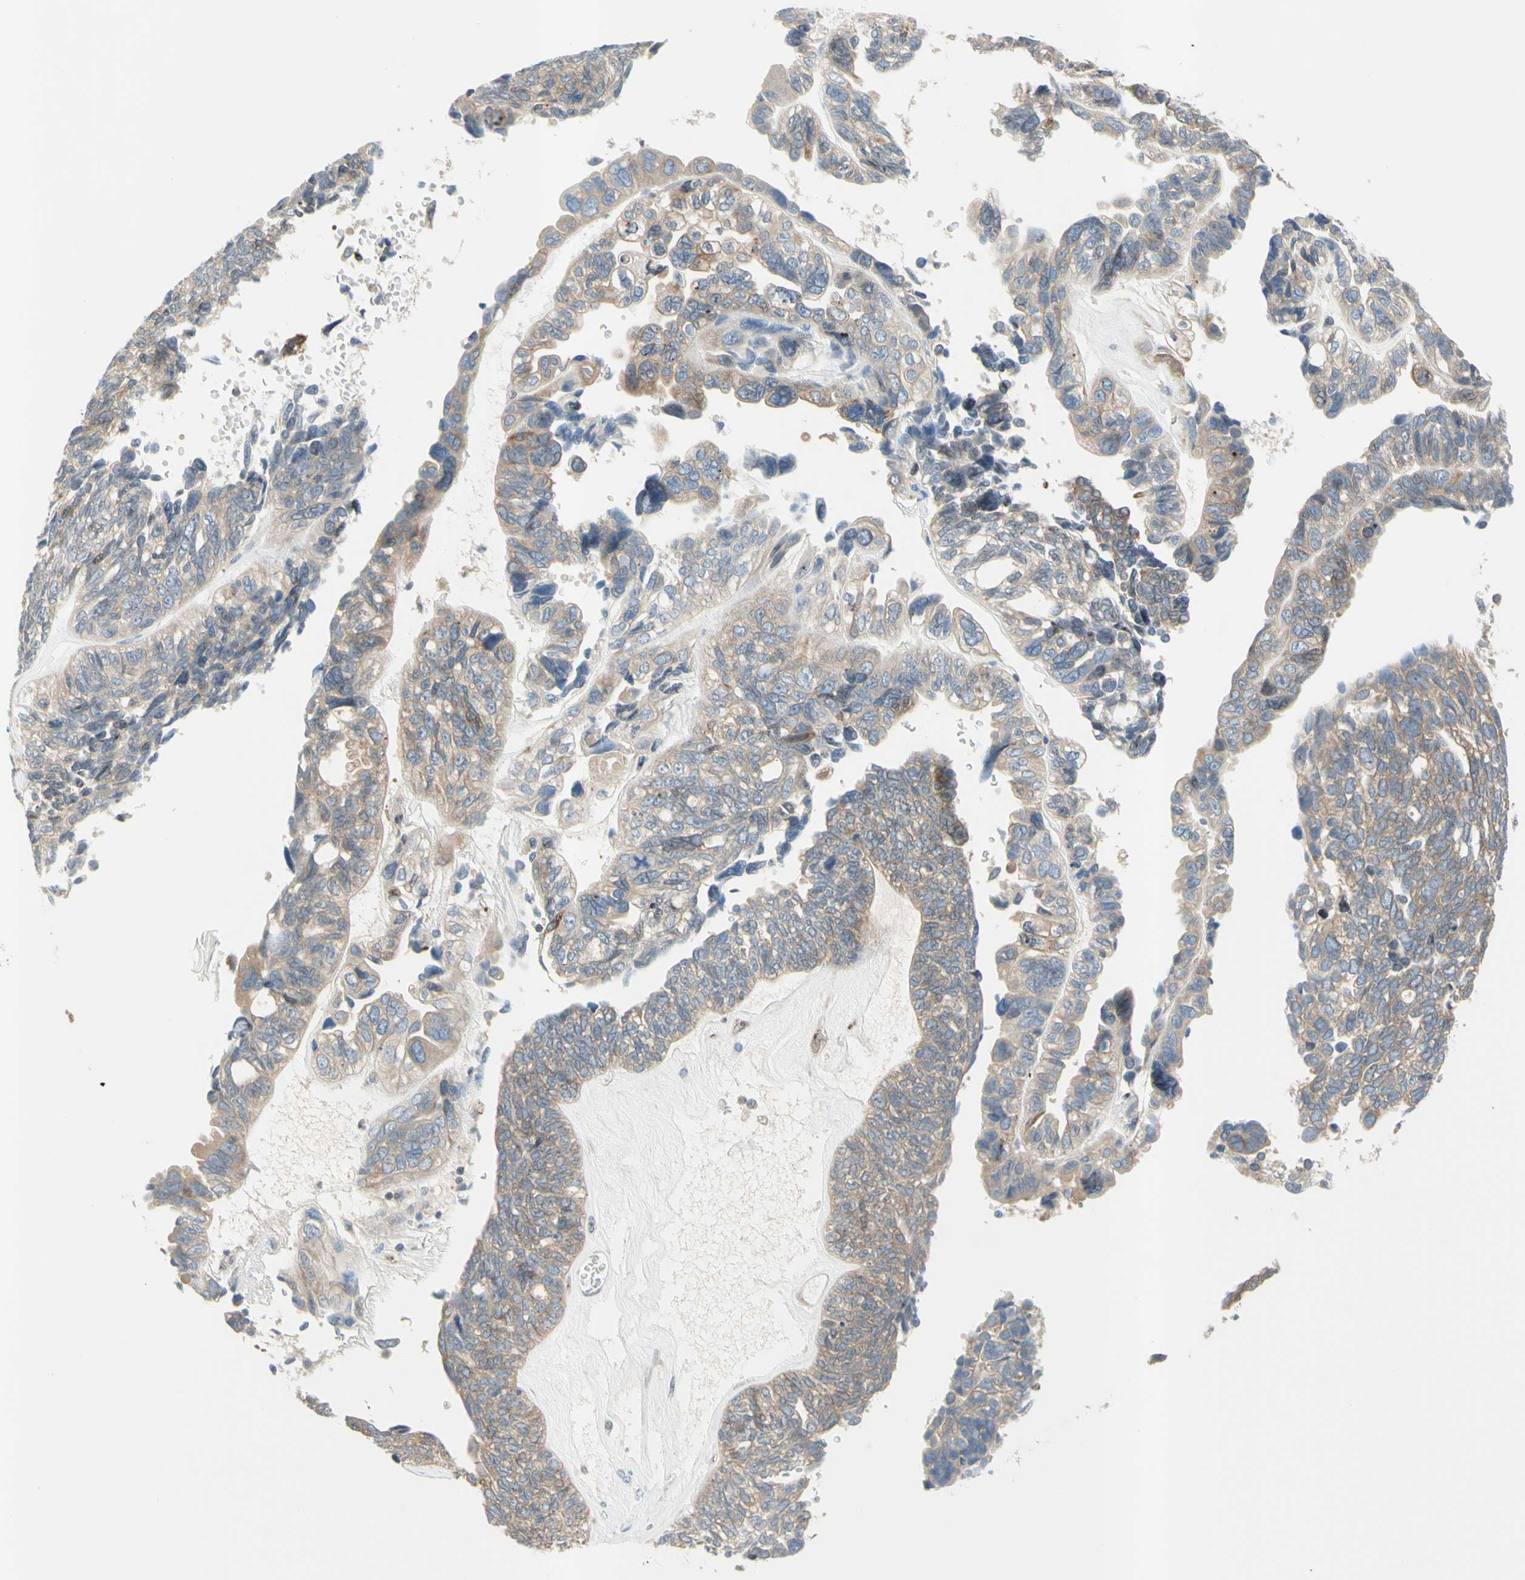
{"staining": {"intensity": "weak", "quantity": ">75%", "location": "cytoplasmic/membranous"}, "tissue": "ovarian cancer", "cell_type": "Tumor cells", "image_type": "cancer", "snomed": [{"axis": "morphology", "description": "Cystadenocarcinoma, serous, NOS"}, {"axis": "topography", "description": "Ovary"}], "caption": "Tumor cells show weak cytoplasmic/membranous staining in approximately >75% of cells in ovarian cancer. Immunohistochemistry stains the protein in brown and the nuclei are stained blue.", "gene": "TRAF2", "patient": {"sex": "female", "age": 79}}